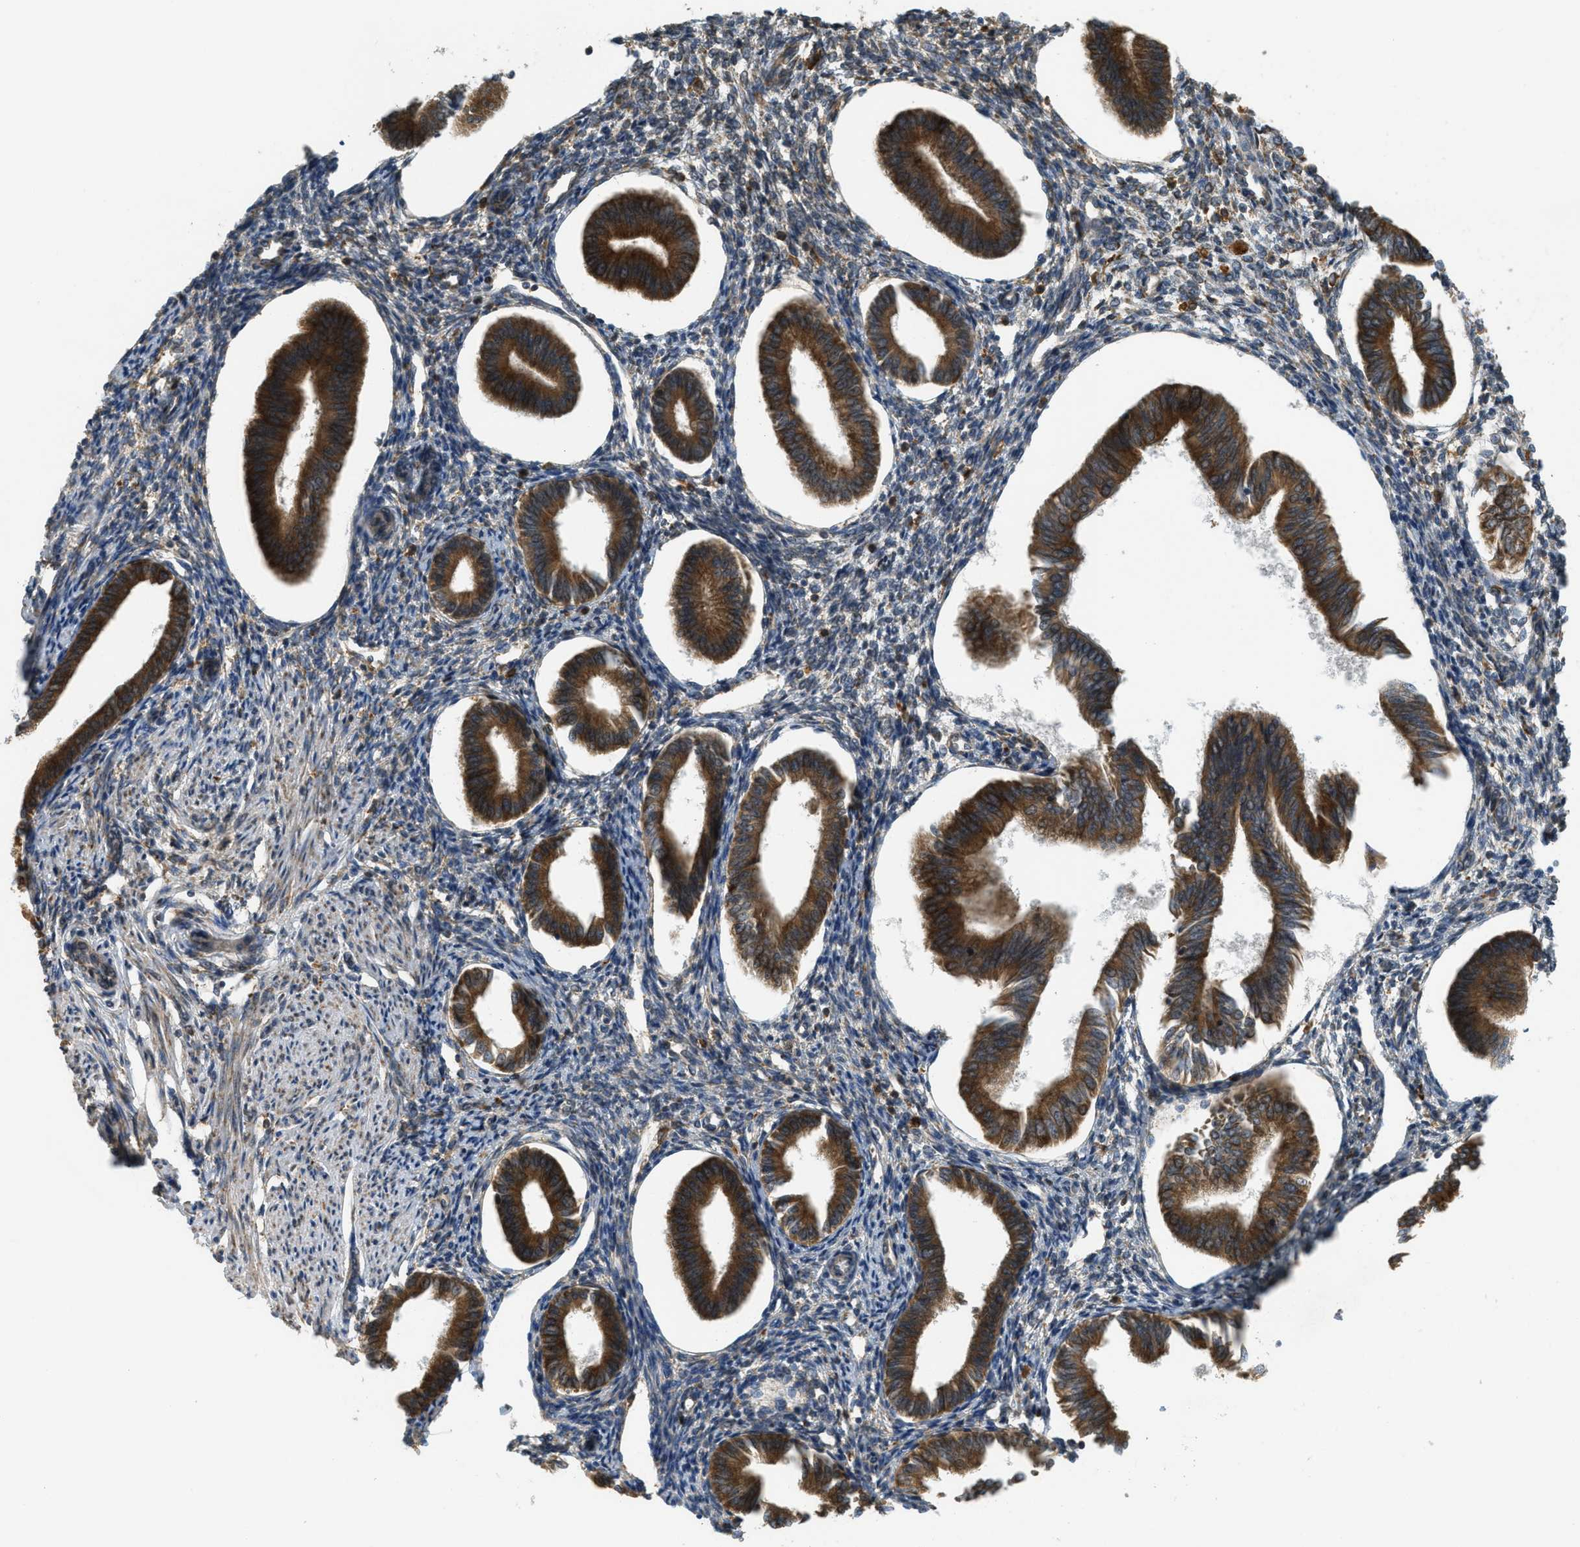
{"staining": {"intensity": "moderate", "quantity": "25%-75%", "location": "cytoplasmic/membranous"}, "tissue": "endometrium", "cell_type": "Cells in endometrial stroma", "image_type": "normal", "snomed": [{"axis": "morphology", "description": "Normal tissue, NOS"}, {"axis": "topography", "description": "Endometrium"}], "caption": "Protein expression analysis of benign endometrium exhibits moderate cytoplasmic/membranous positivity in about 25%-75% of cells in endometrial stroma.", "gene": "PCDH18", "patient": {"sex": "female", "age": 50}}